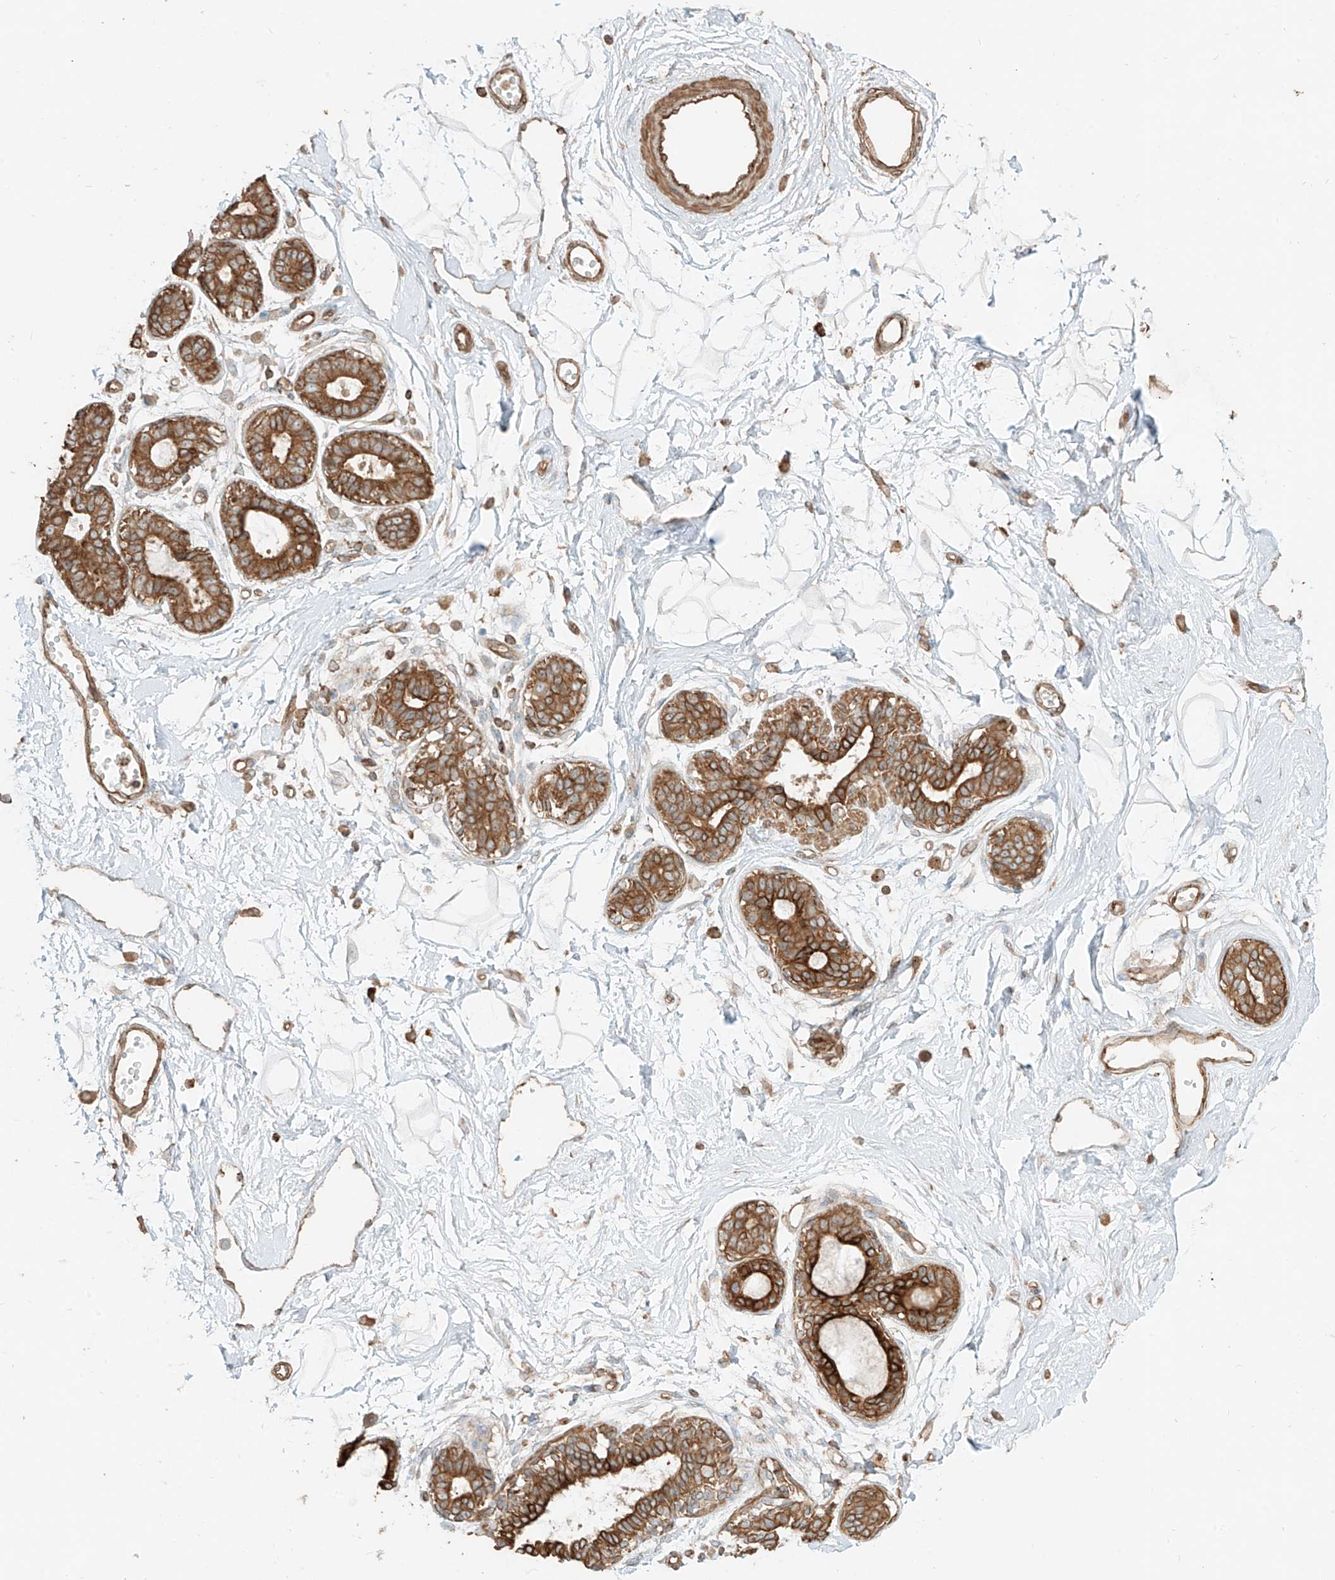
{"staining": {"intensity": "negative", "quantity": "none", "location": "none"}, "tissue": "breast", "cell_type": "Adipocytes", "image_type": "normal", "snomed": [{"axis": "morphology", "description": "Normal tissue, NOS"}, {"axis": "topography", "description": "Breast"}], "caption": "Immunohistochemistry histopathology image of benign breast: human breast stained with DAB (3,3'-diaminobenzidine) reveals no significant protein expression in adipocytes.", "gene": "CCDC115", "patient": {"sex": "female", "age": 45}}